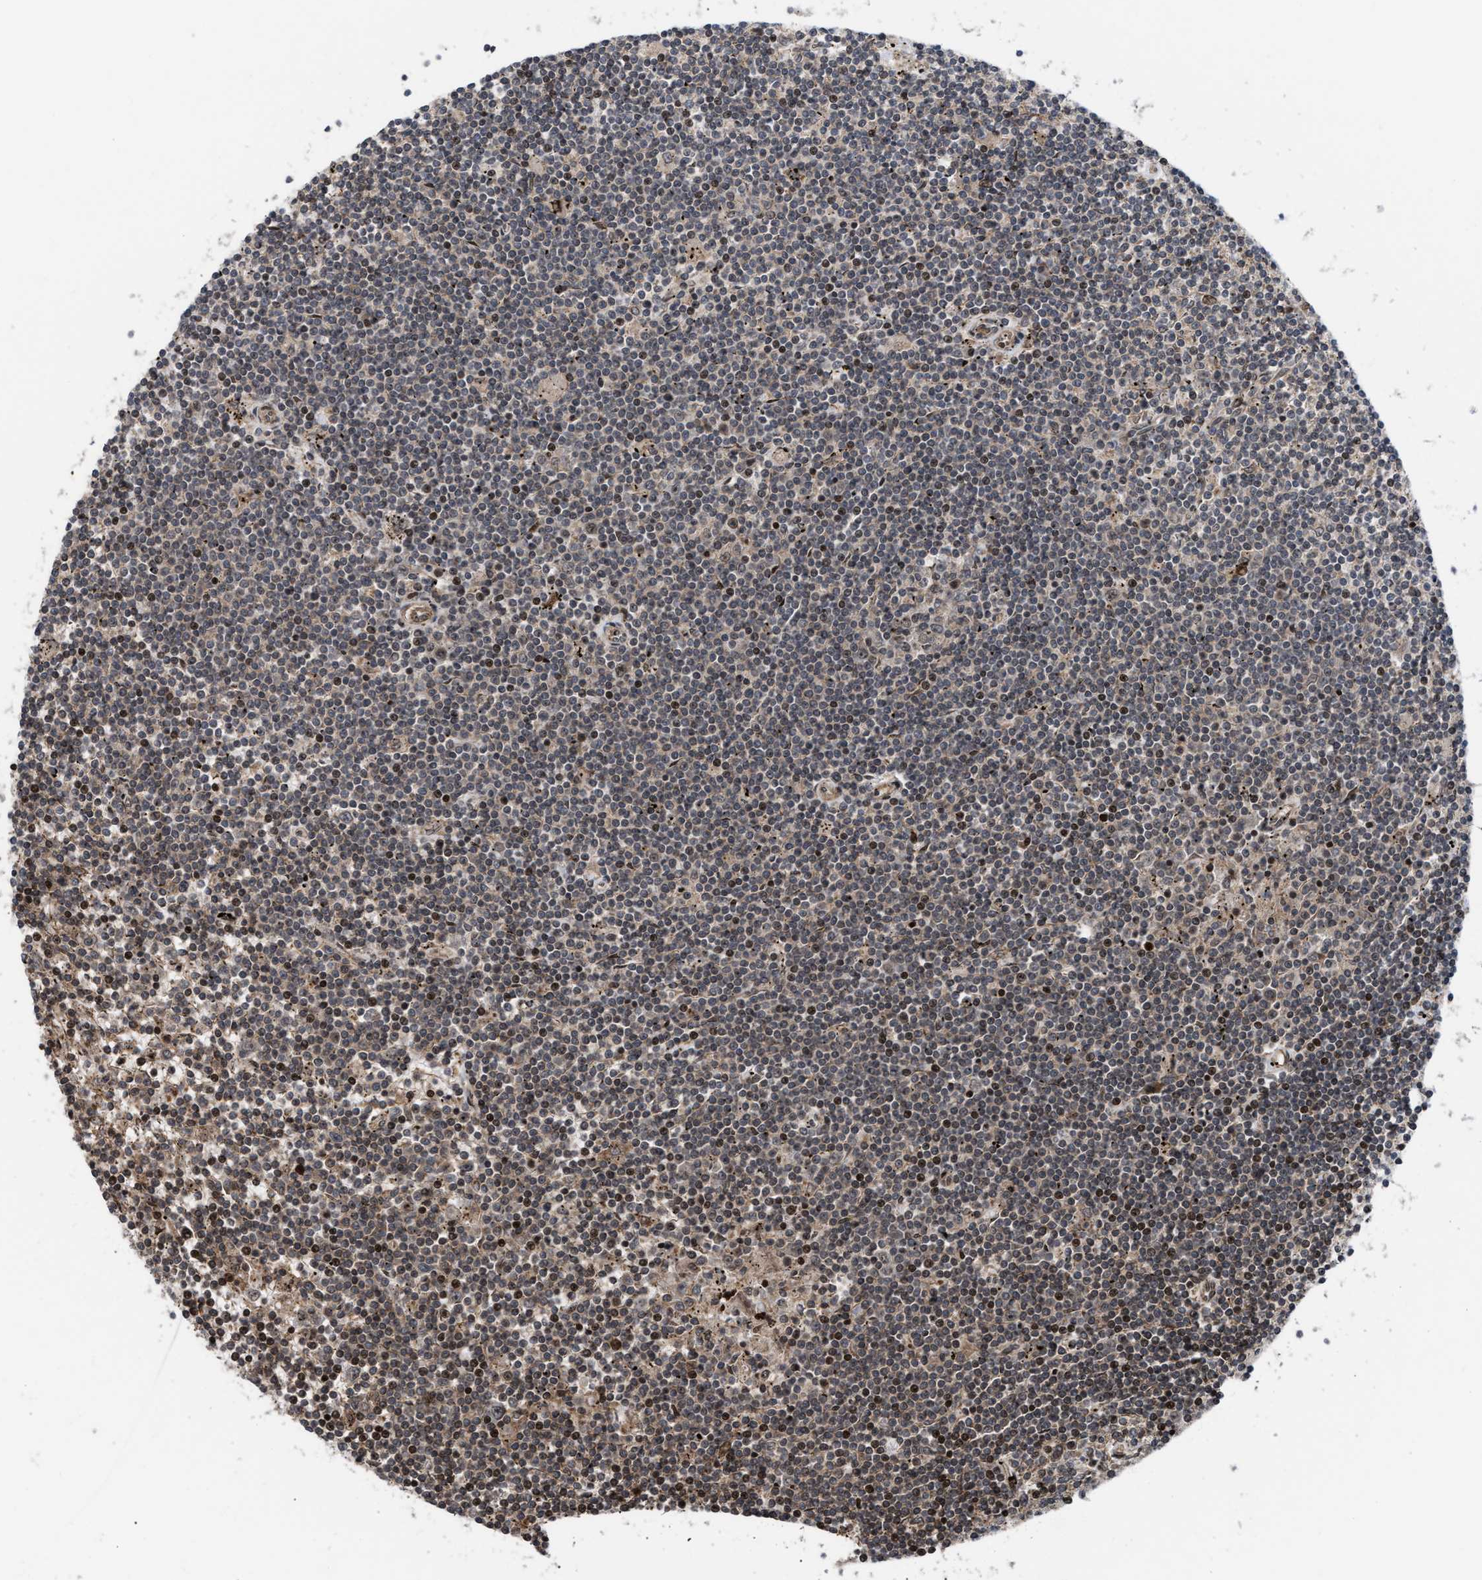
{"staining": {"intensity": "moderate", "quantity": "25%-75%", "location": "nuclear"}, "tissue": "lymphoma", "cell_type": "Tumor cells", "image_type": "cancer", "snomed": [{"axis": "morphology", "description": "Malignant lymphoma, non-Hodgkin's type, Low grade"}, {"axis": "topography", "description": "Spleen"}], "caption": "Immunohistochemical staining of human malignant lymphoma, non-Hodgkin's type (low-grade) reveals medium levels of moderate nuclear protein expression in about 25%-75% of tumor cells.", "gene": "STAU2", "patient": {"sex": "male", "age": 76}}